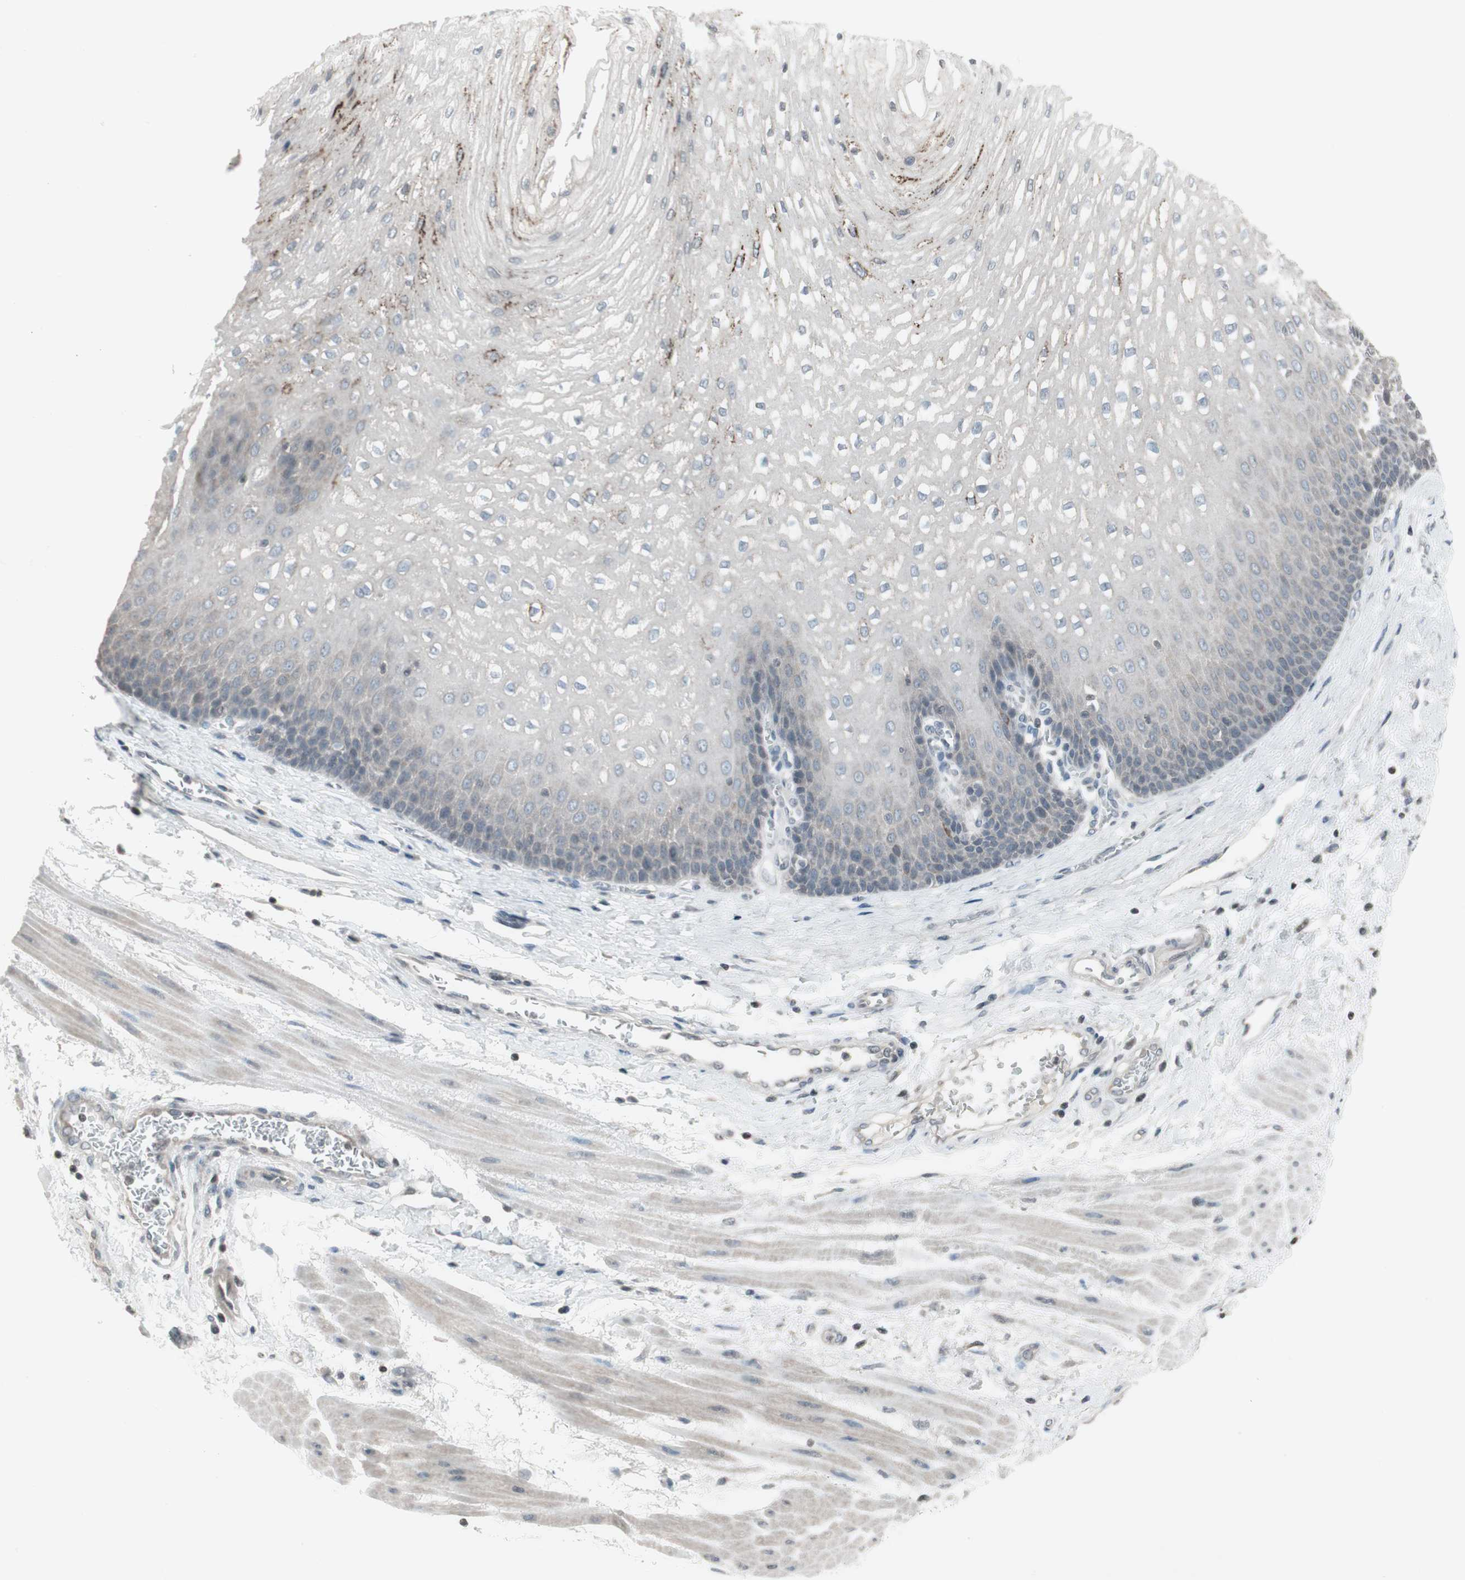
{"staining": {"intensity": "moderate", "quantity": "<25%", "location": "cytoplasmic/membranous"}, "tissue": "esophagus", "cell_type": "Squamous epithelial cells", "image_type": "normal", "snomed": [{"axis": "morphology", "description": "Normal tissue, NOS"}, {"axis": "topography", "description": "Esophagus"}], "caption": "Protein staining exhibits moderate cytoplasmic/membranous positivity in approximately <25% of squamous epithelial cells in normal esophagus.", "gene": "ARG2", "patient": {"sex": "male", "age": 48}}